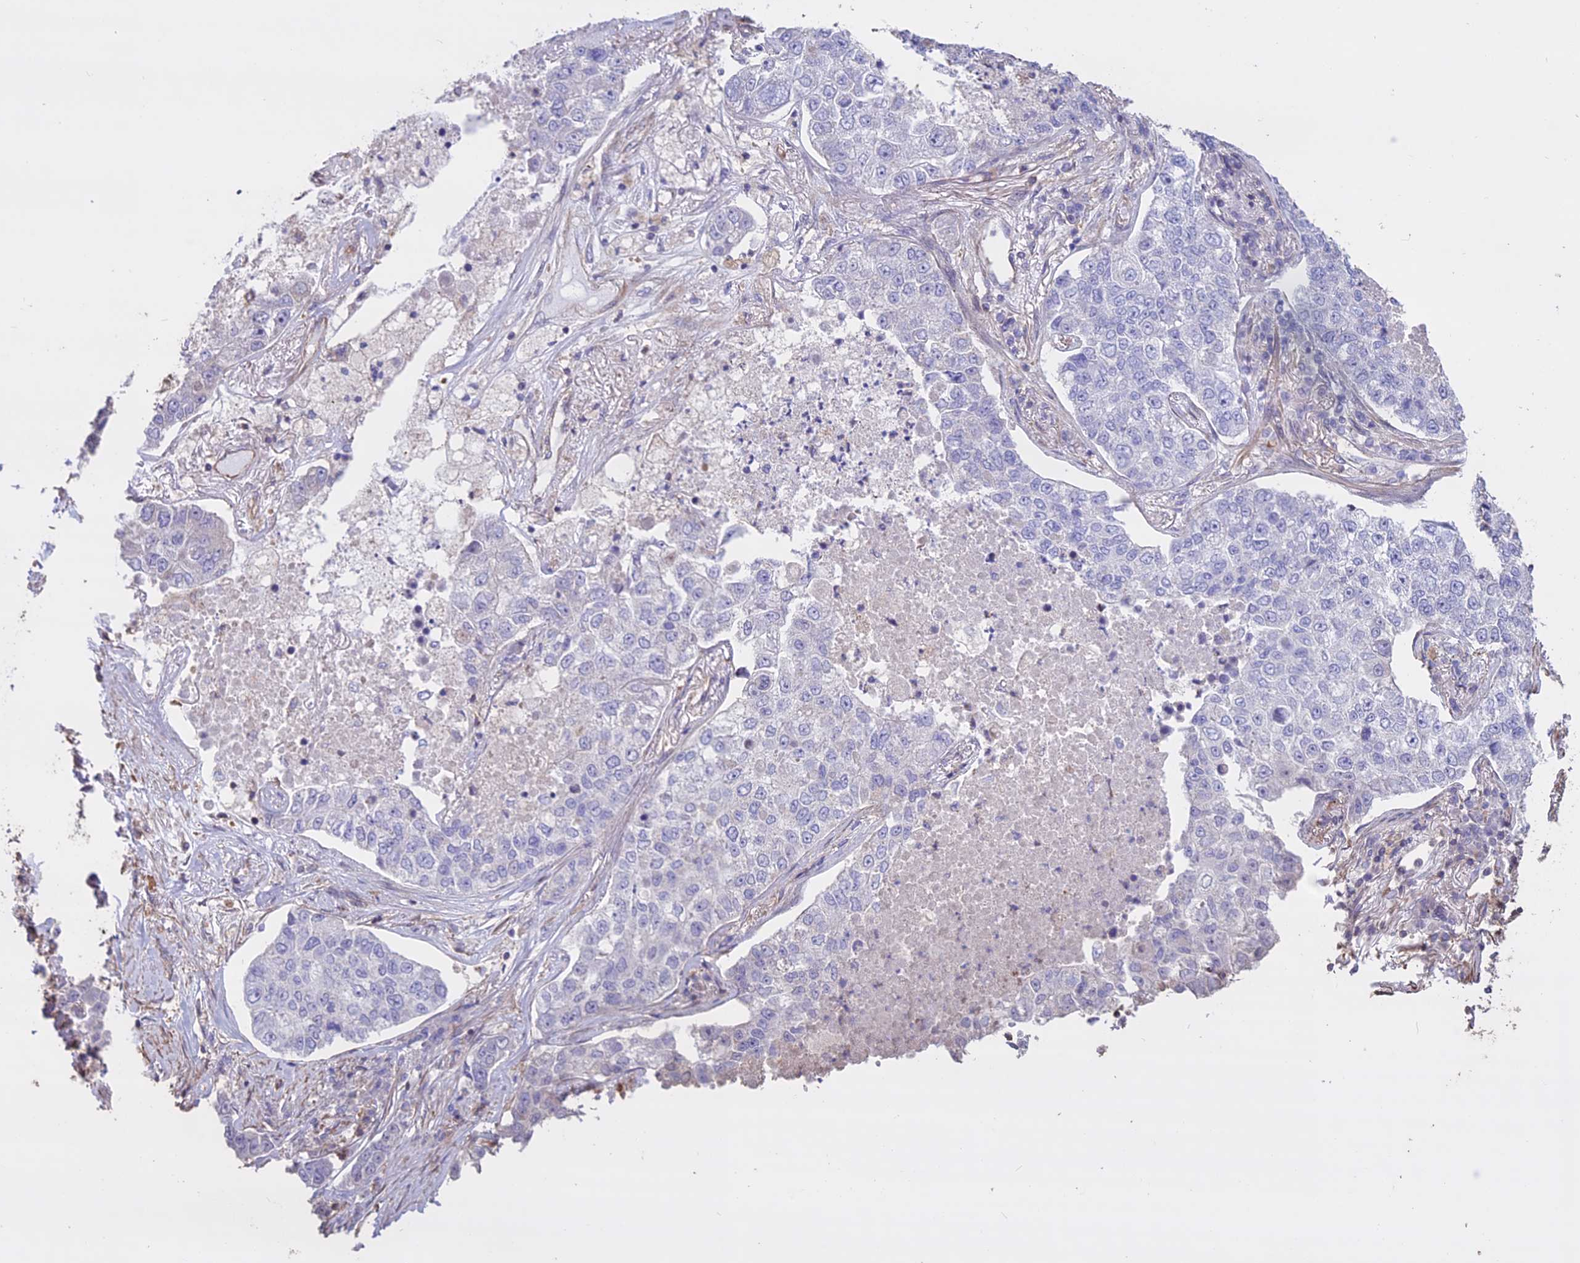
{"staining": {"intensity": "negative", "quantity": "none", "location": "none"}, "tissue": "lung cancer", "cell_type": "Tumor cells", "image_type": "cancer", "snomed": [{"axis": "morphology", "description": "Adenocarcinoma, NOS"}, {"axis": "topography", "description": "Lung"}], "caption": "Photomicrograph shows no protein positivity in tumor cells of lung cancer (adenocarcinoma) tissue.", "gene": "CCDC148", "patient": {"sex": "male", "age": 49}}